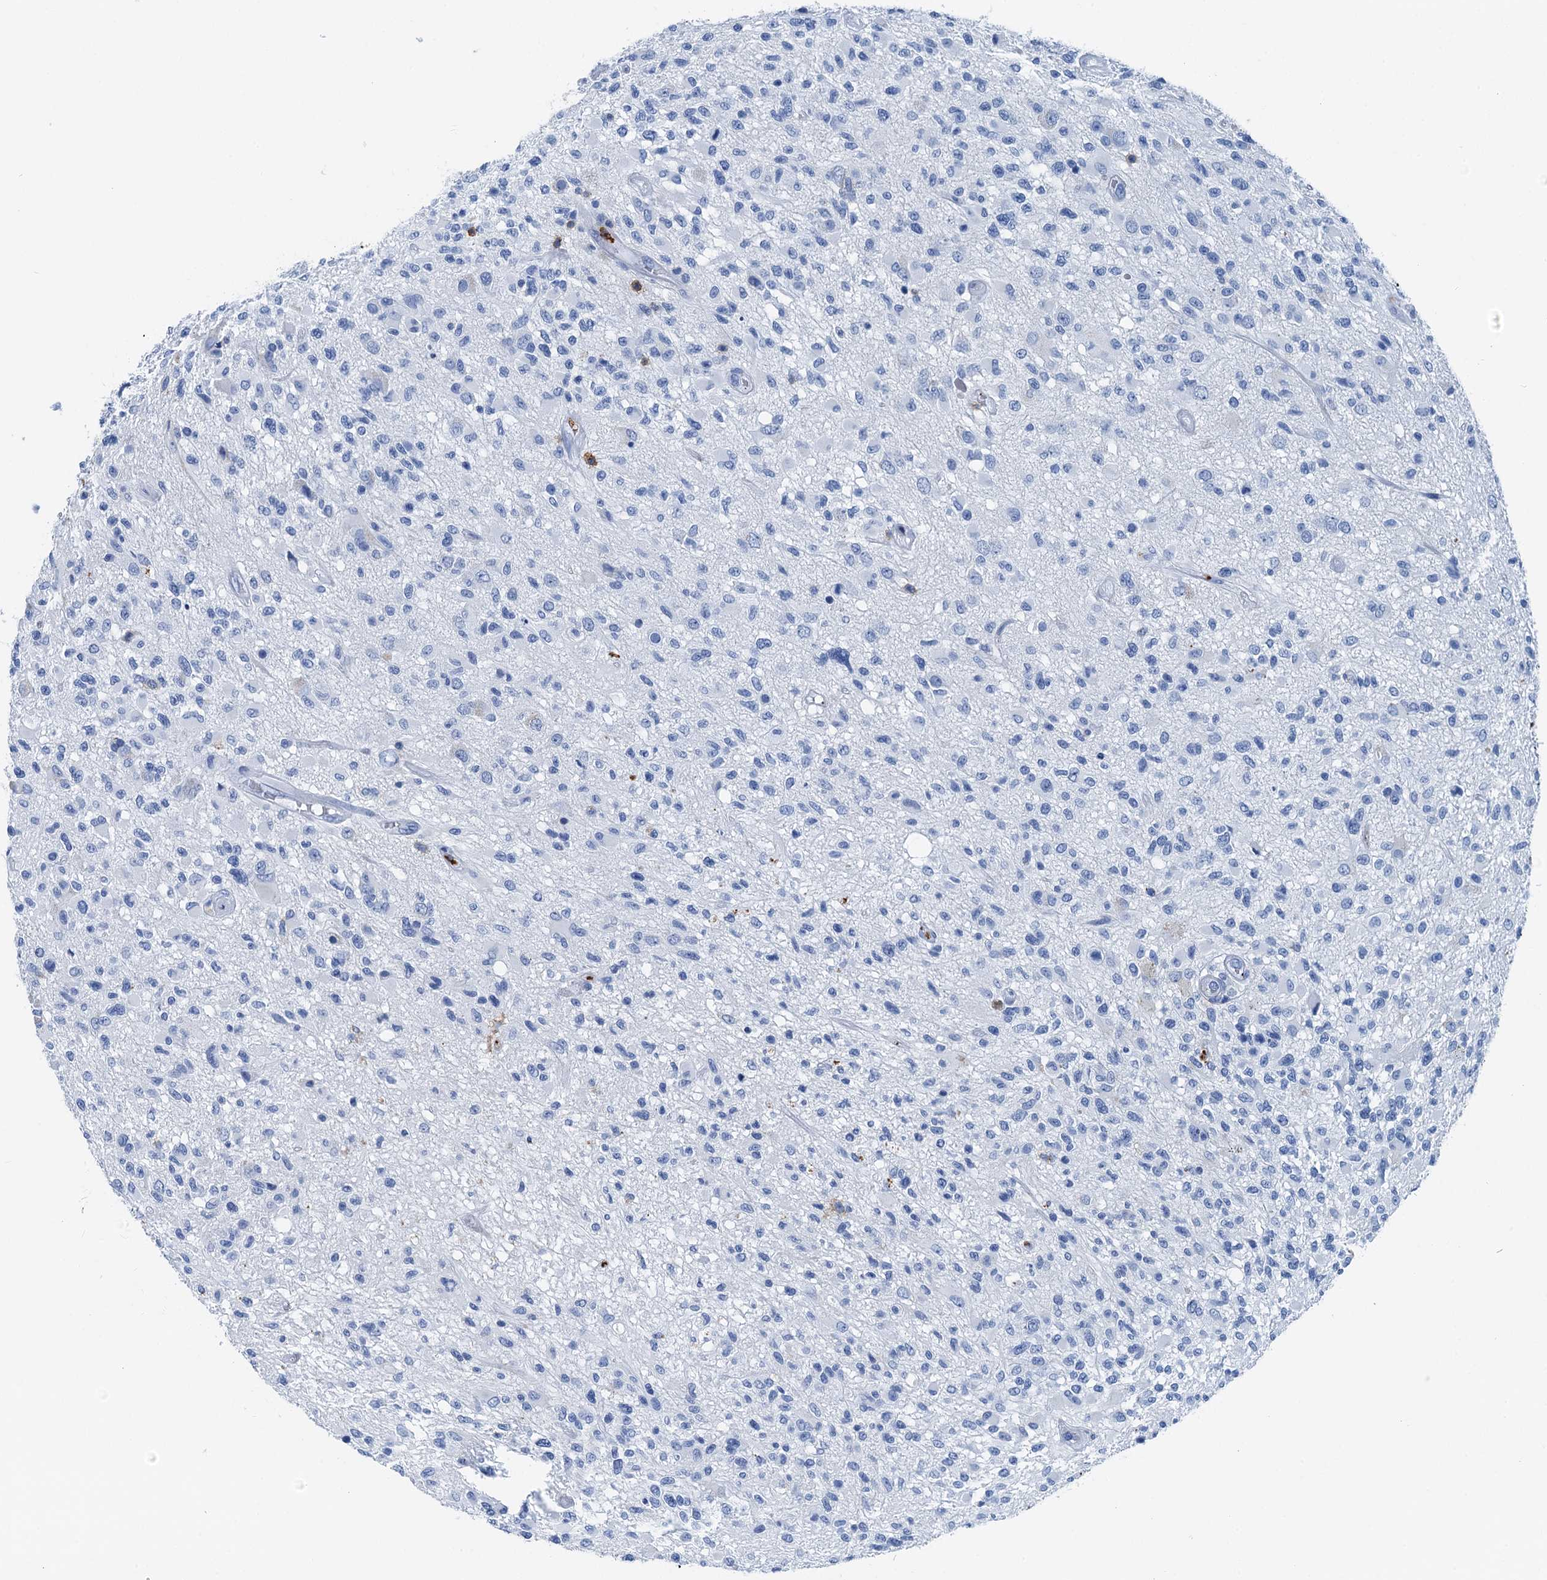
{"staining": {"intensity": "negative", "quantity": "none", "location": "none"}, "tissue": "glioma", "cell_type": "Tumor cells", "image_type": "cancer", "snomed": [{"axis": "morphology", "description": "Glioma, malignant, High grade"}, {"axis": "morphology", "description": "Glioblastoma, NOS"}, {"axis": "topography", "description": "Brain"}], "caption": "This is an immunohistochemistry image of glioblastoma. There is no staining in tumor cells.", "gene": "PLAC8", "patient": {"sex": "male", "age": 60}}